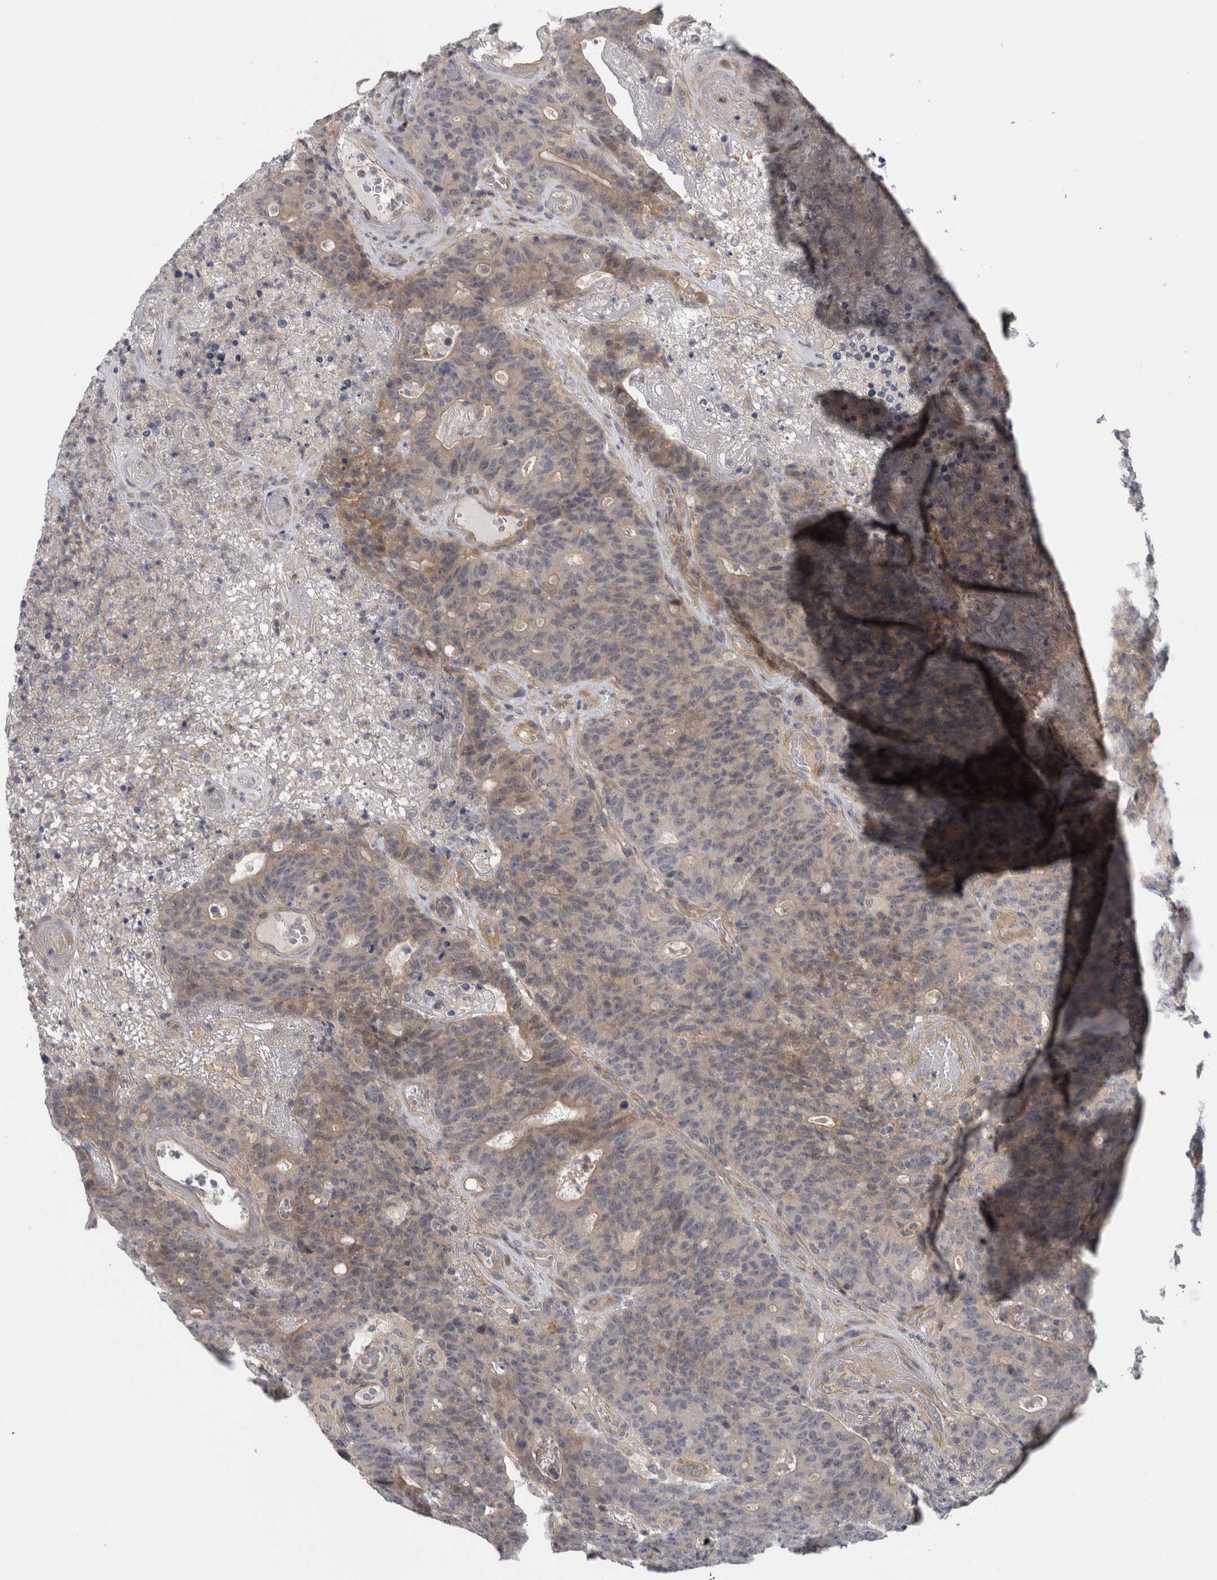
{"staining": {"intensity": "weak", "quantity": "<25%", "location": "cytoplasmic/membranous"}, "tissue": "colorectal cancer", "cell_type": "Tumor cells", "image_type": "cancer", "snomed": [{"axis": "morphology", "description": "Normal tissue, NOS"}, {"axis": "morphology", "description": "Adenocarcinoma, NOS"}, {"axis": "topography", "description": "Colon"}], "caption": "Immunohistochemistry photomicrograph of colorectal cancer (adenocarcinoma) stained for a protein (brown), which displays no expression in tumor cells. (DAB immunohistochemistry, high magnification).", "gene": "ZNF804B", "patient": {"sex": "female", "age": 75}}